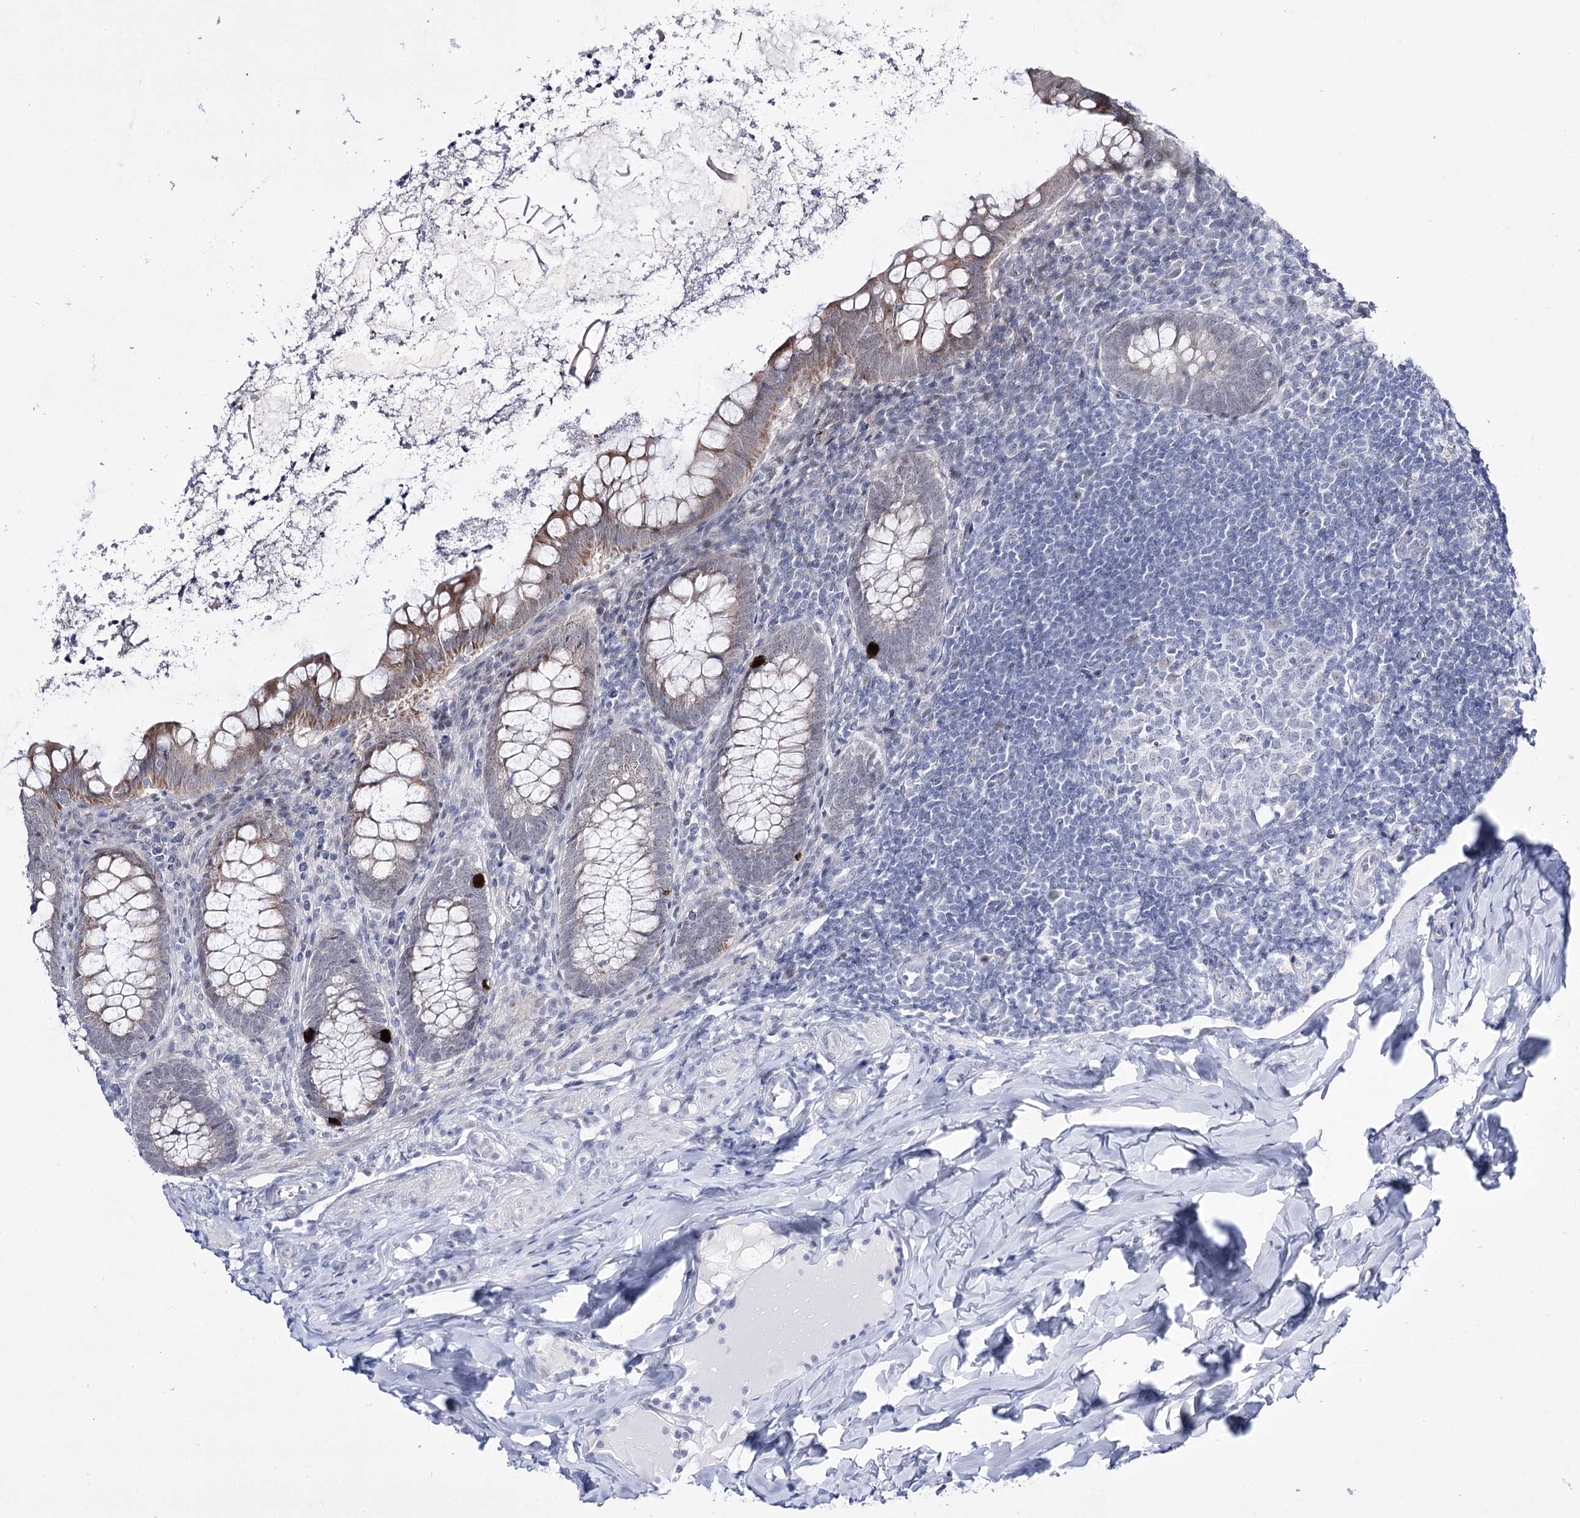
{"staining": {"intensity": "moderate", "quantity": "<25%", "location": "cytoplasmic/membranous"}, "tissue": "appendix", "cell_type": "Glandular cells", "image_type": "normal", "snomed": [{"axis": "morphology", "description": "Normal tissue, NOS"}, {"axis": "topography", "description": "Appendix"}], "caption": "Protein staining of unremarkable appendix exhibits moderate cytoplasmic/membranous positivity in about <25% of glandular cells. The staining was performed using DAB (3,3'-diaminobenzidine), with brown indicating positive protein expression. Nuclei are stained blue with hematoxylin.", "gene": "RBM15B", "patient": {"sex": "female", "age": 33}}